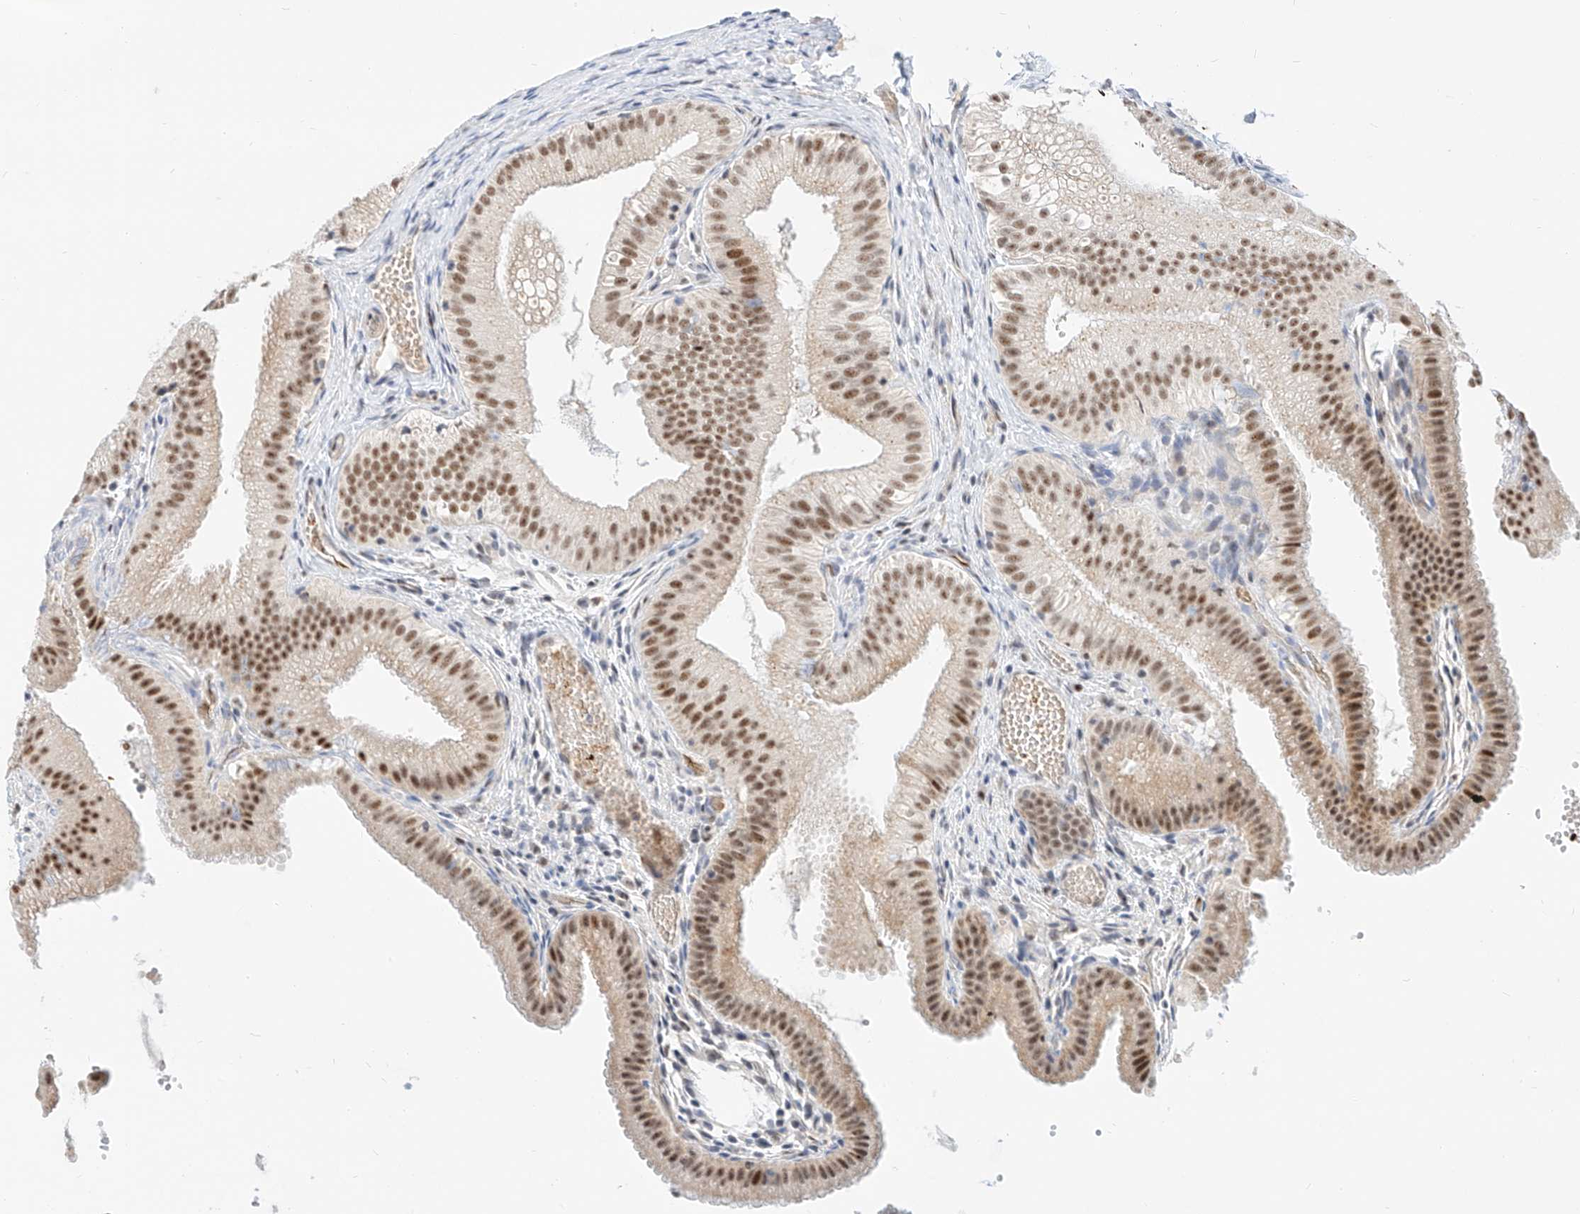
{"staining": {"intensity": "moderate", "quantity": ">75%", "location": "nuclear"}, "tissue": "gallbladder", "cell_type": "Glandular cells", "image_type": "normal", "snomed": [{"axis": "morphology", "description": "Normal tissue, NOS"}, {"axis": "topography", "description": "Gallbladder"}], "caption": "DAB (3,3'-diaminobenzidine) immunohistochemical staining of unremarkable gallbladder exhibits moderate nuclear protein positivity in about >75% of glandular cells. (IHC, brightfield microscopy, high magnification).", "gene": "CBX8", "patient": {"sex": "female", "age": 30}}